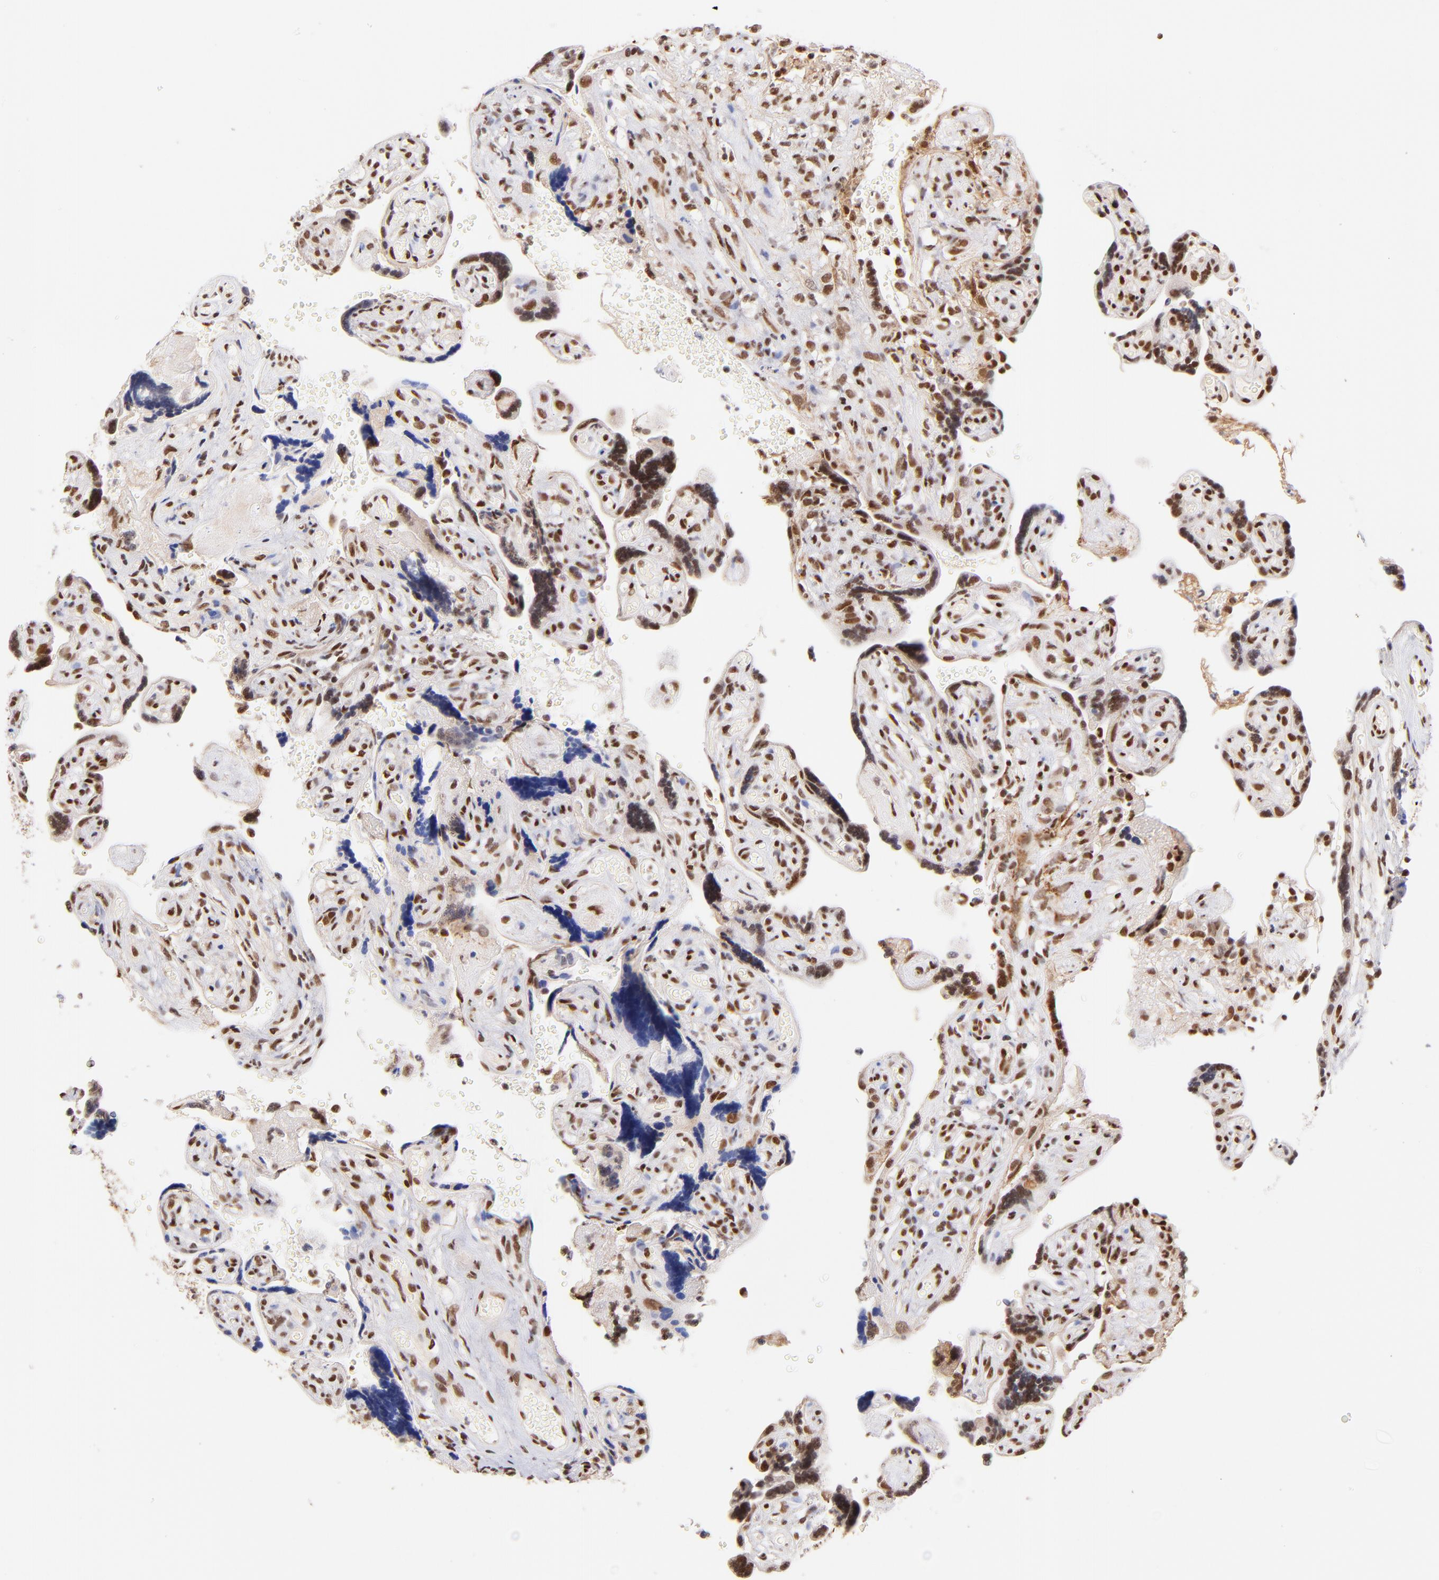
{"staining": {"intensity": "strong", "quantity": ">75%", "location": "nuclear"}, "tissue": "placenta", "cell_type": "Decidual cells", "image_type": "normal", "snomed": [{"axis": "morphology", "description": "Normal tissue, NOS"}, {"axis": "topography", "description": "Placenta"}], "caption": "Unremarkable placenta shows strong nuclear positivity in approximately >75% of decidual cells (IHC, brightfield microscopy, high magnification)..", "gene": "MIDEAS", "patient": {"sex": "female", "age": 30}}